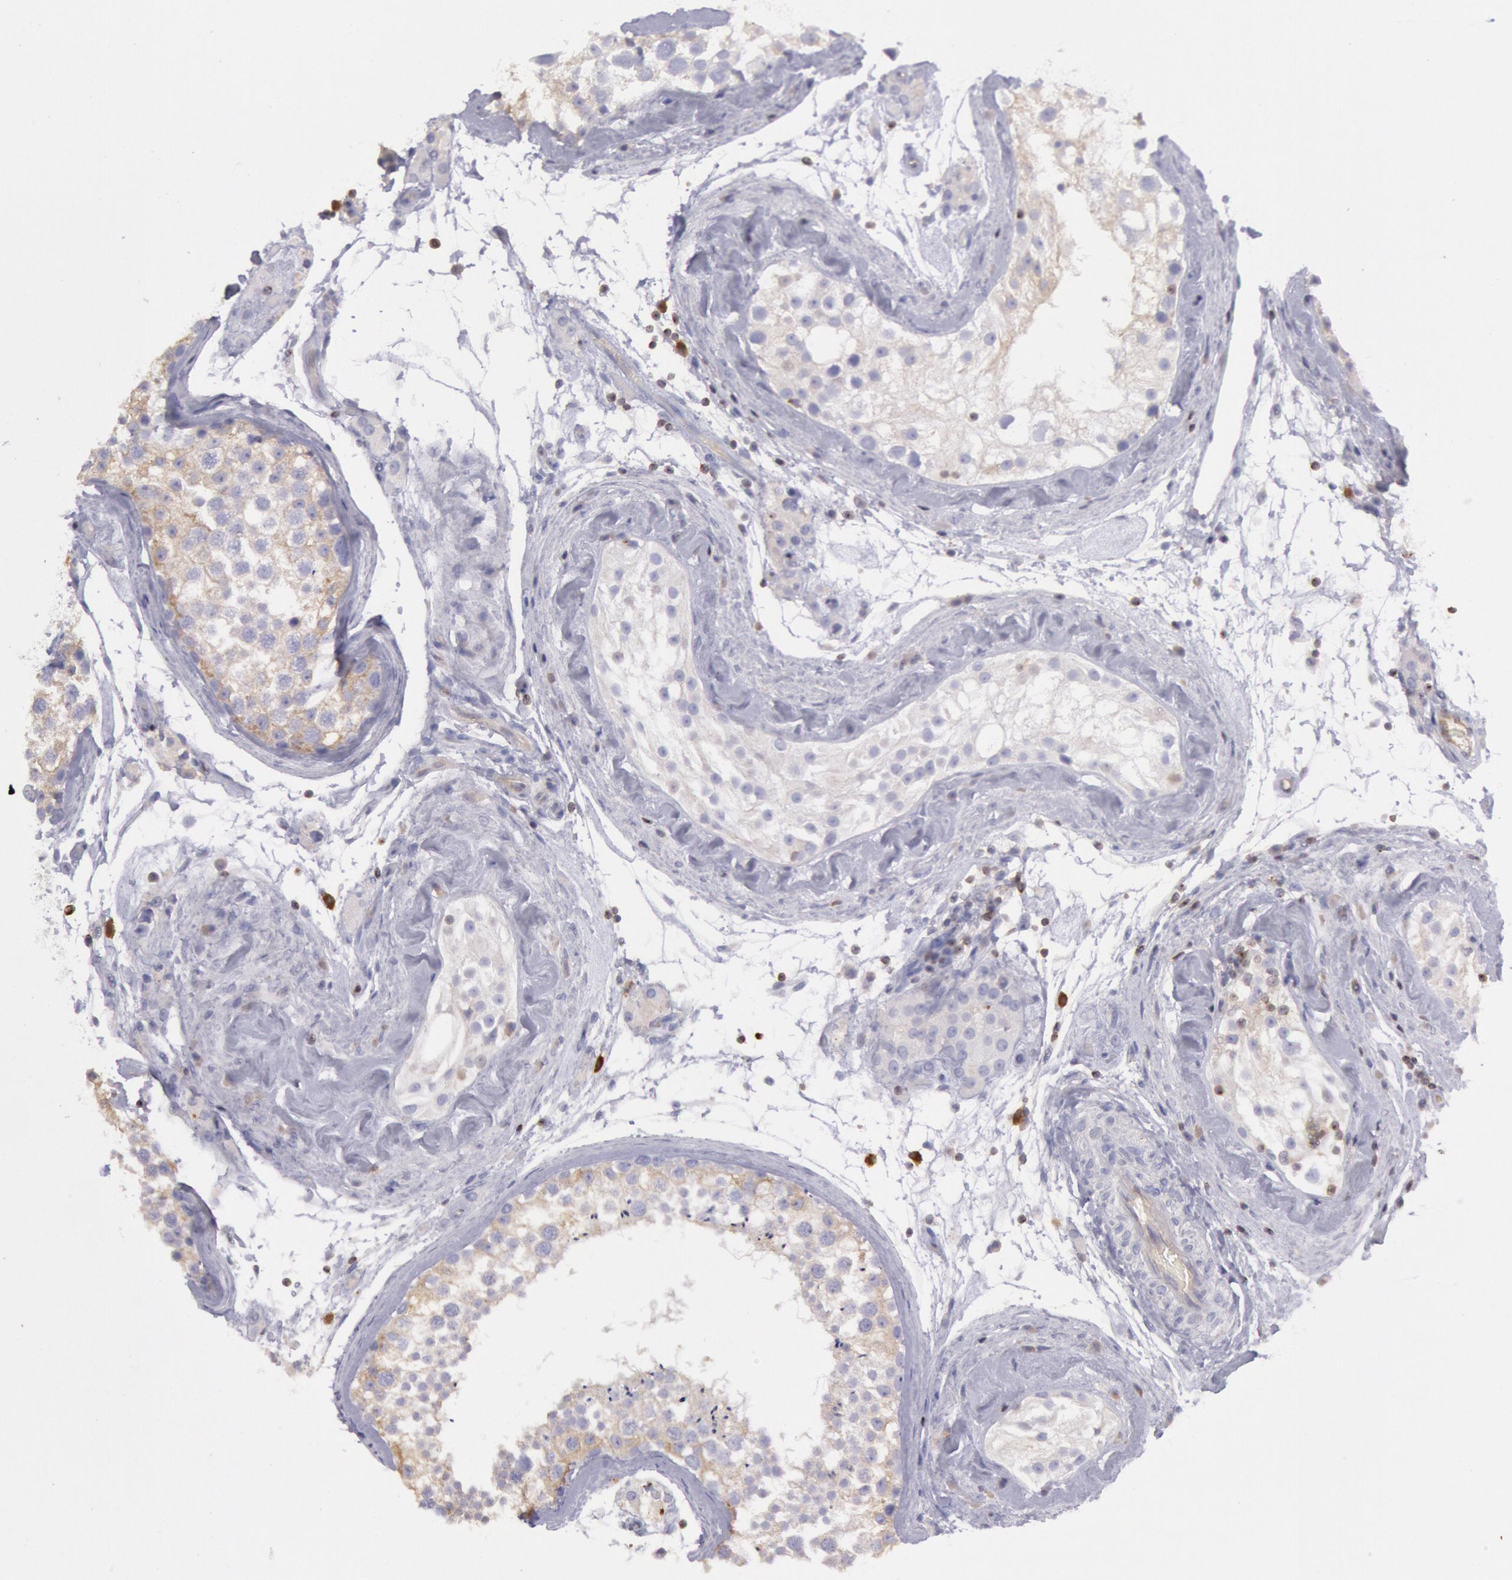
{"staining": {"intensity": "weak", "quantity": "<25%", "location": "cytoplasmic/membranous"}, "tissue": "testis", "cell_type": "Cells in seminiferous ducts", "image_type": "normal", "snomed": [{"axis": "morphology", "description": "Normal tissue, NOS"}, {"axis": "topography", "description": "Testis"}], "caption": "IHC image of unremarkable testis: human testis stained with DAB demonstrates no significant protein positivity in cells in seminiferous ducts. Brightfield microscopy of immunohistochemistry stained with DAB (3,3'-diaminobenzidine) (brown) and hematoxylin (blue), captured at high magnification.", "gene": "RAB27A", "patient": {"sex": "male", "age": 46}}